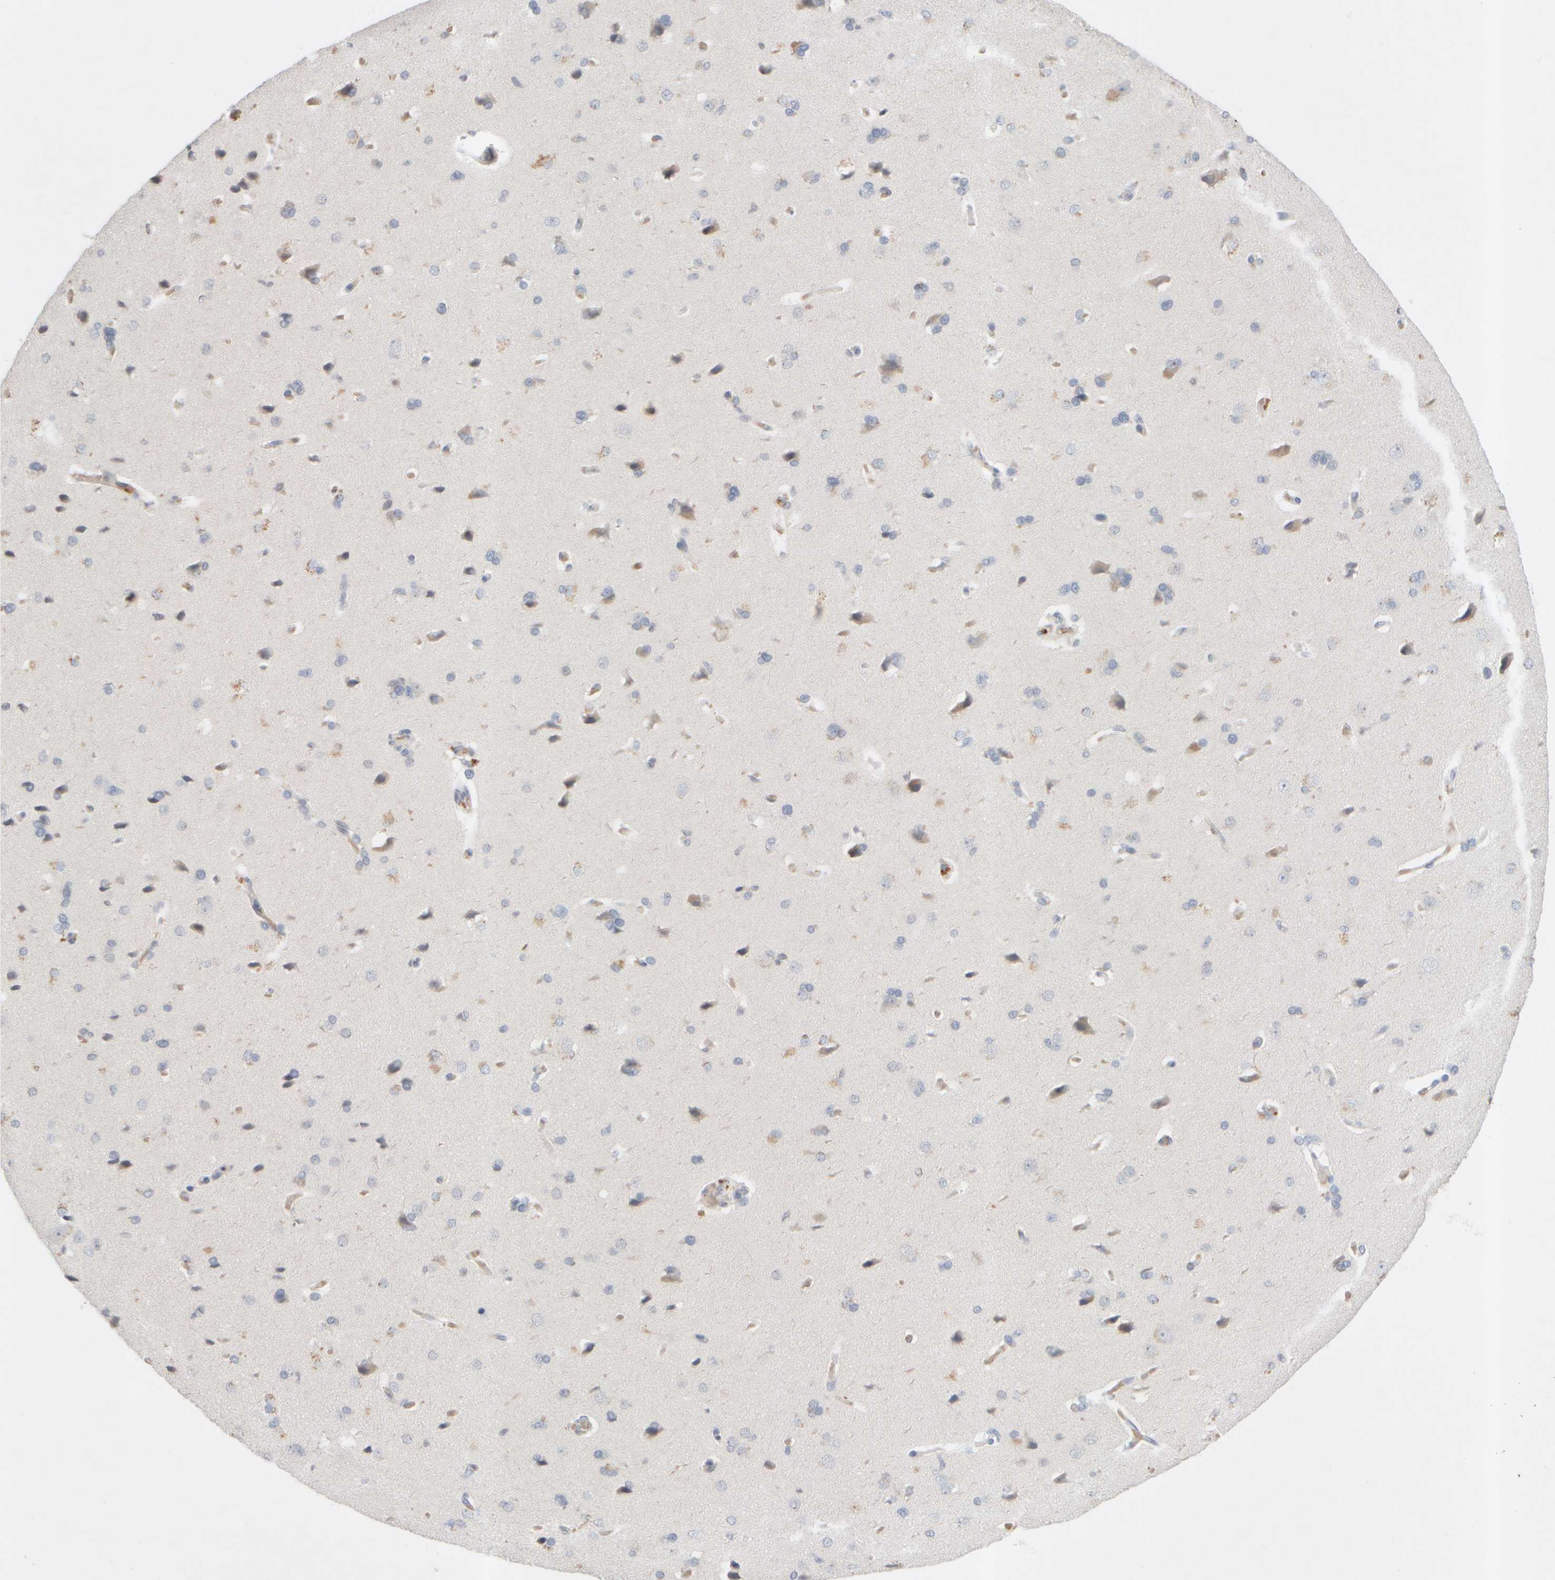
{"staining": {"intensity": "weak", "quantity": ">75%", "location": "cytoplasmic/membranous"}, "tissue": "cerebral cortex", "cell_type": "Endothelial cells", "image_type": "normal", "snomed": [{"axis": "morphology", "description": "Normal tissue, NOS"}, {"axis": "topography", "description": "Cerebral cortex"}], "caption": "Immunohistochemical staining of unremarkable cerebral cortex exhibits low levels of weak cytoplasmic/membranous positivity in about >75% of endothelial cells.", "gene": "MST1", "patient": {"sex": "male", "age": 62}}